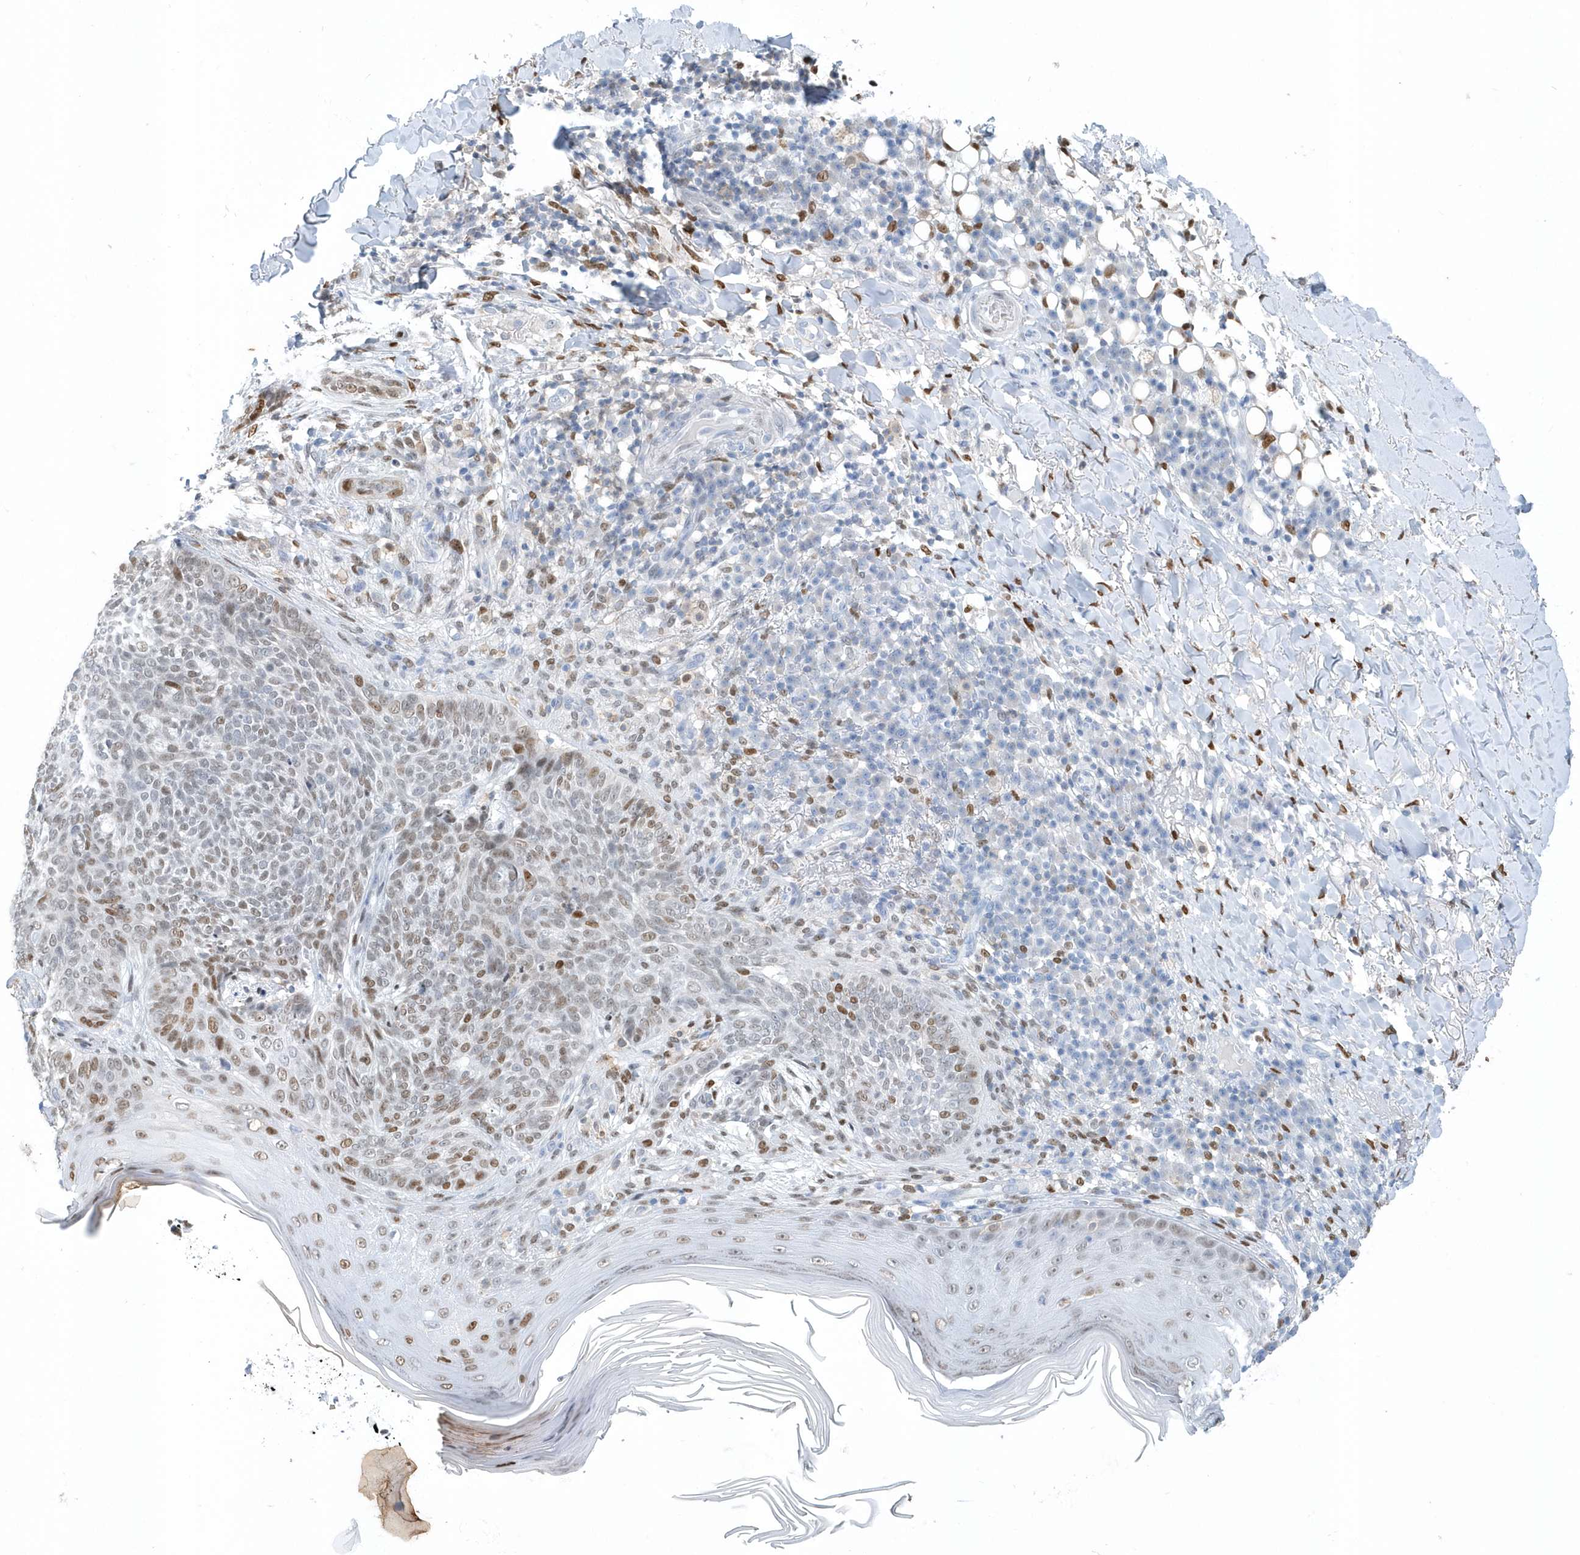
{"staining": {"intensity": "moderate", "quantity": "<25%", "location": "nuclear"}, "tissue": "skin cancer", "cell_type": "Tumor cells", "image_type": "cancer", "snomed": [{"axis": "morphology", "description": "Basal cell carcinoma"}, {"axis": "topography", "description": "Skin"}], "caption": "The micrograph shows a brown stain indicating the presence of a protein in the nuclear of tumor cells in skin cancer.", "gene": "MACROH2A2", "patient": {"sex": "male", "age": 85}}